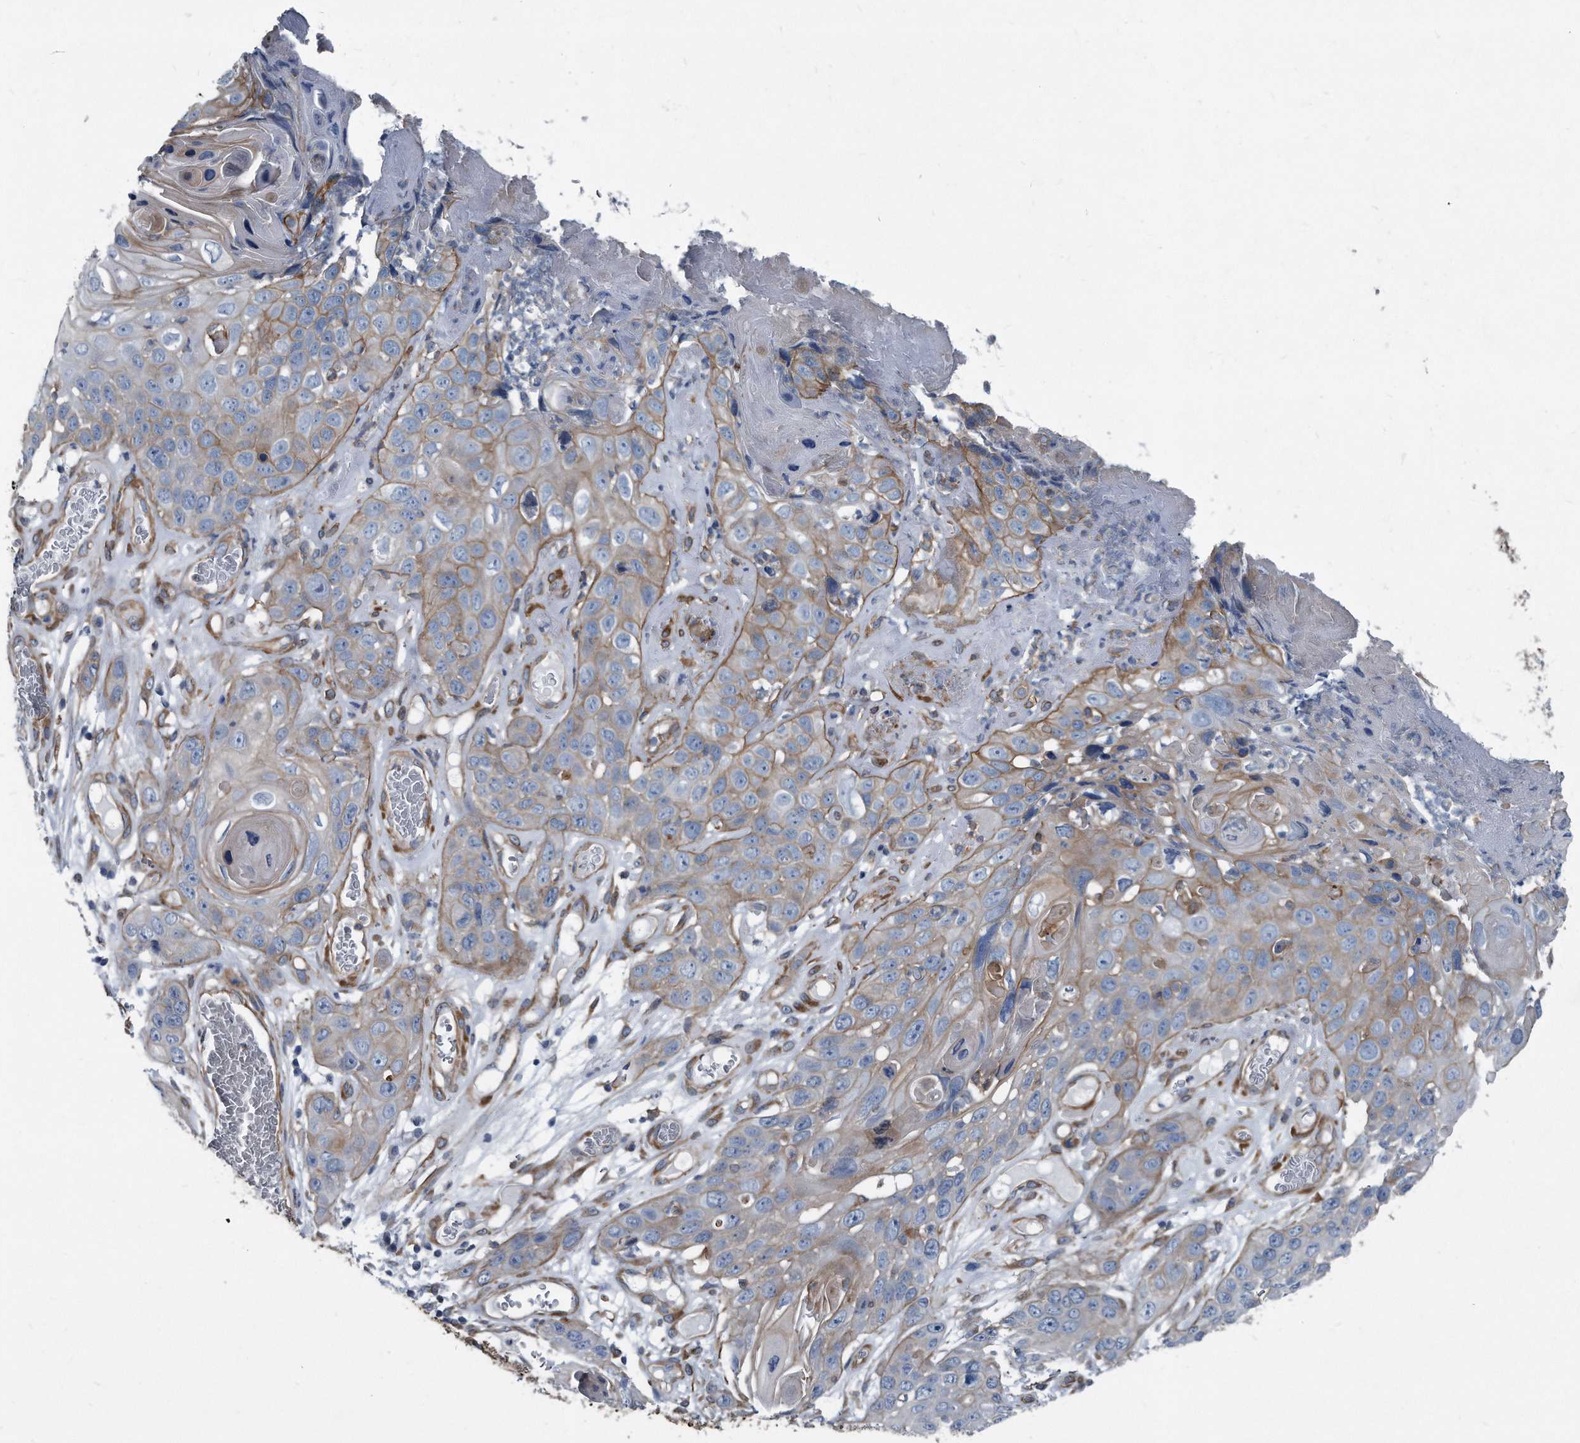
{"staining": {"intensity": "moderate", "quantity": "<25%", "location": "cytoplasmic/membranous"}, "tissue": "skin cancer", "cell_type": "Tumor cells", "image_type": "cancer", "snomed": [{"axis": "morphology", "description": "Squamous cell carcinoma, NOS"}, {"axis": "topography", "description": "Skin"}], "caption": "Protein analysis of squamous cell carcinoma (skin) tissue exhibits moderate cytoplasmic/membranous positivity in about <25% of tumor cells.", "gene": "PLEC", "patient": {"sex": "male", "age": 55}}